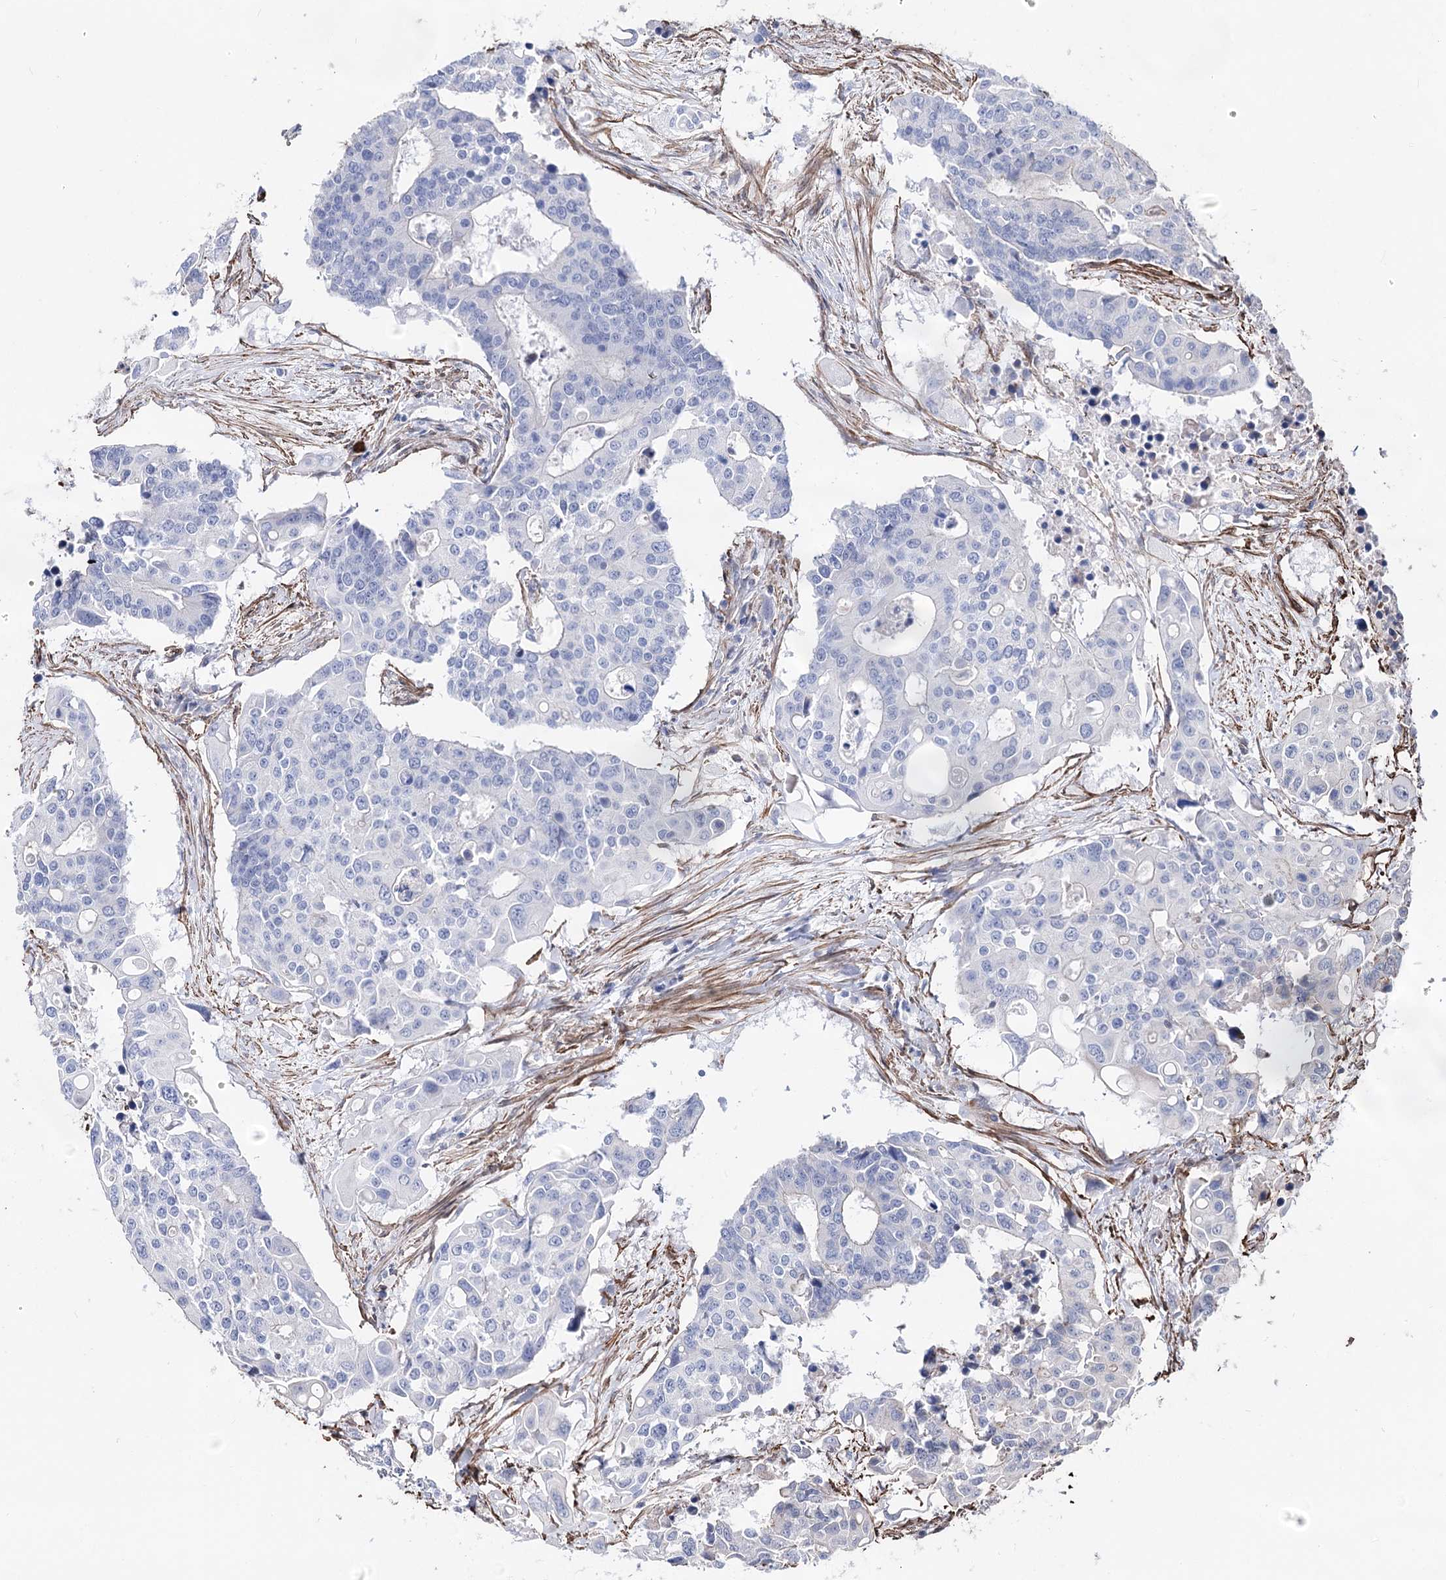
{"staining": {"intensity": "negative", "quantity": "none", "location": "none"}, "tissue": "colorectal cancer", "cell_type": "Tumor cells", "image_type": "cancer", "snomed": [{"axis": "morphology", "description": "Adenocarcinoma, NOS"}, {"axis": "topography", "description": "Colon"}], "caption": "There is no significant staining in tumor cells of adenocarcinoma (colorectal).", "gene": "ARHGAP20", "patient": {"sex": "male", "age": 77}}